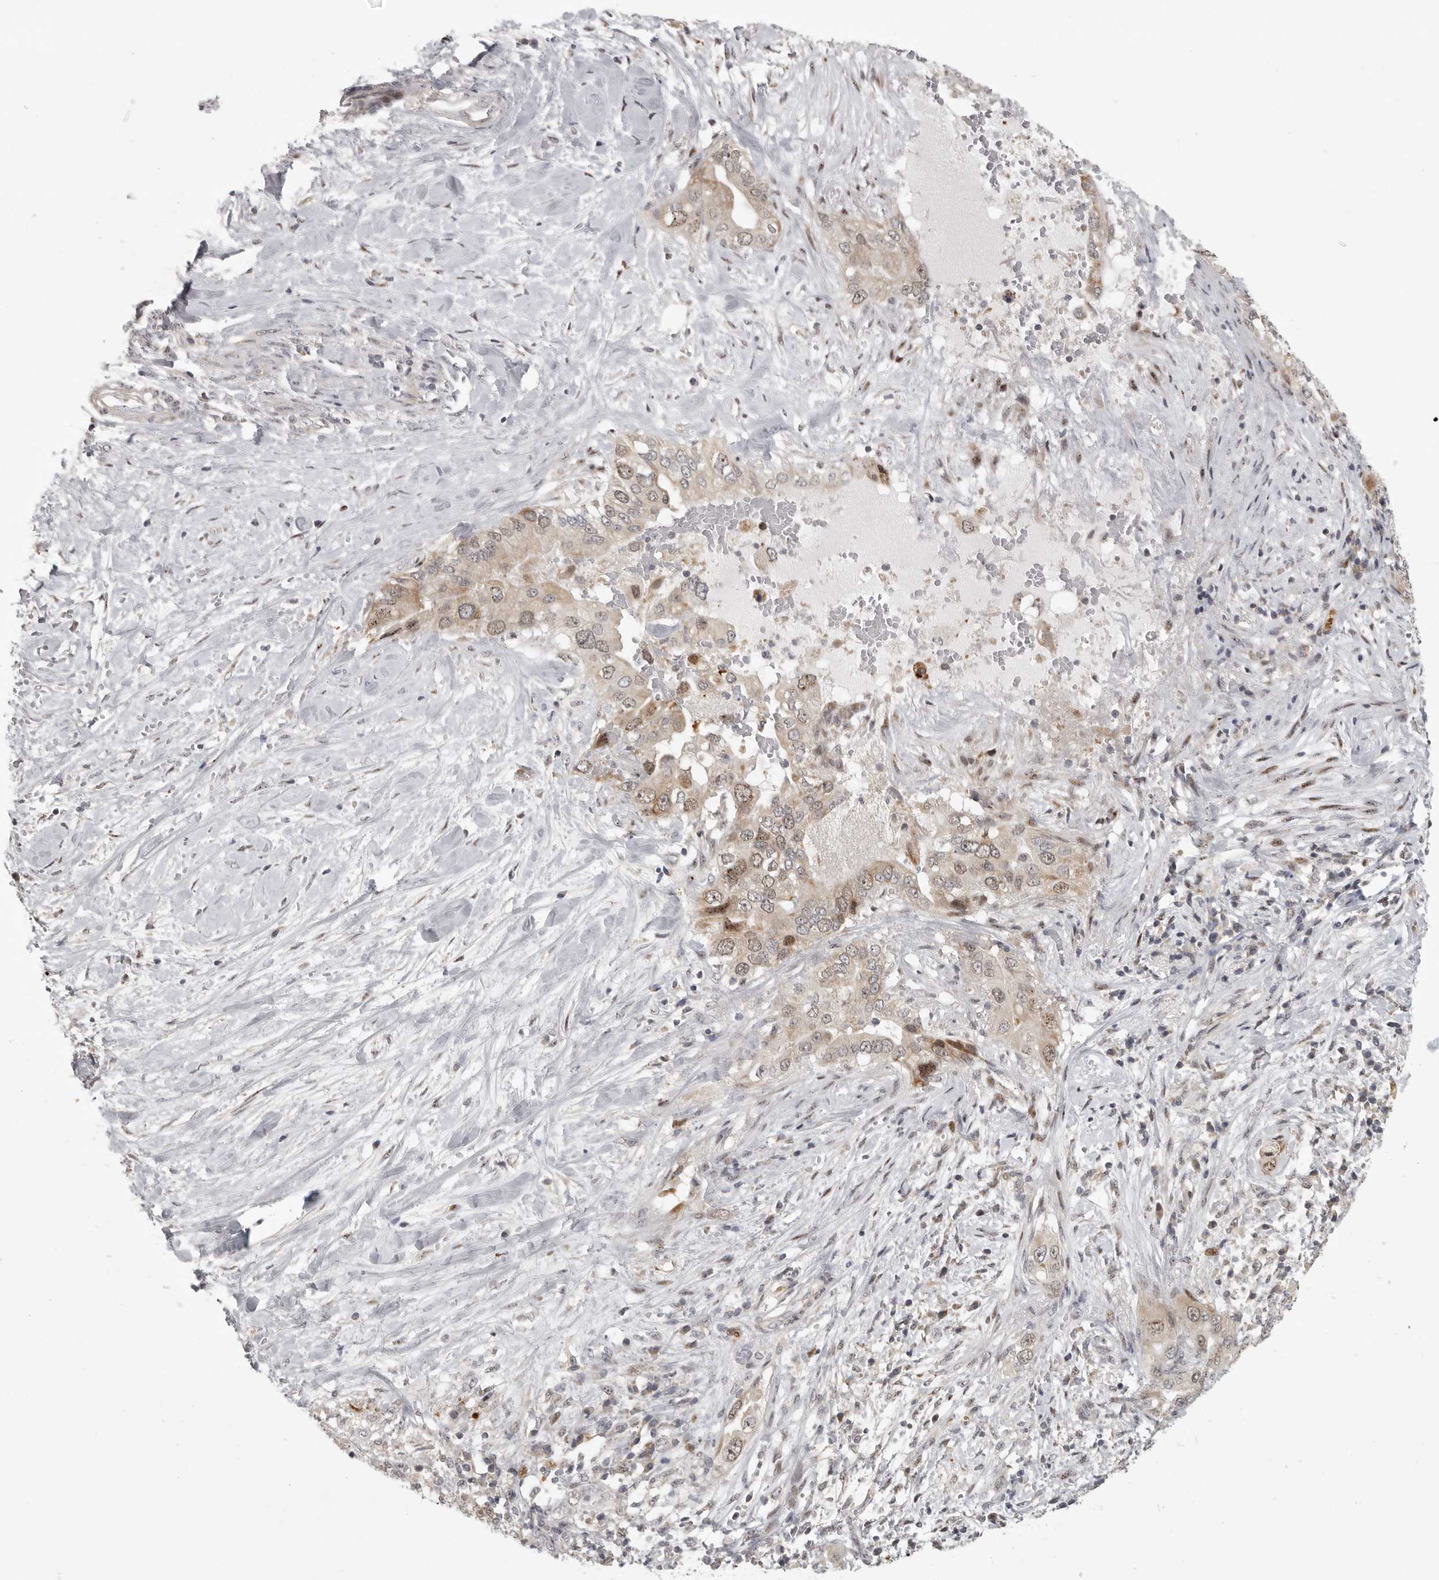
{"staining": {"intensity": "weak", "quantity": ">75%", "location": "cytoplasmic/membranous,nuclear"}, "tissue": "pancreatic cancer", "cell_type": "Tumor cells", "image_type": "cancer", "snomed": [{"axis": "morphology", "description": "Inflammation, NOS"}, {"axis": "morphology", "description": "Adenocarcinoma, NOS"}, {"axis": "topography", "description": "Pancreas"}], "caption": "Approximately >75% of tumor cells in human pancreatic cancer (adenocarcinoma) display weak cytoplasmic/membranous and nuclear protein staining as visualized by brown immunohistochemical staining.", "gene": "POLE2", "patient": {"sex": "female", "age": 56}}